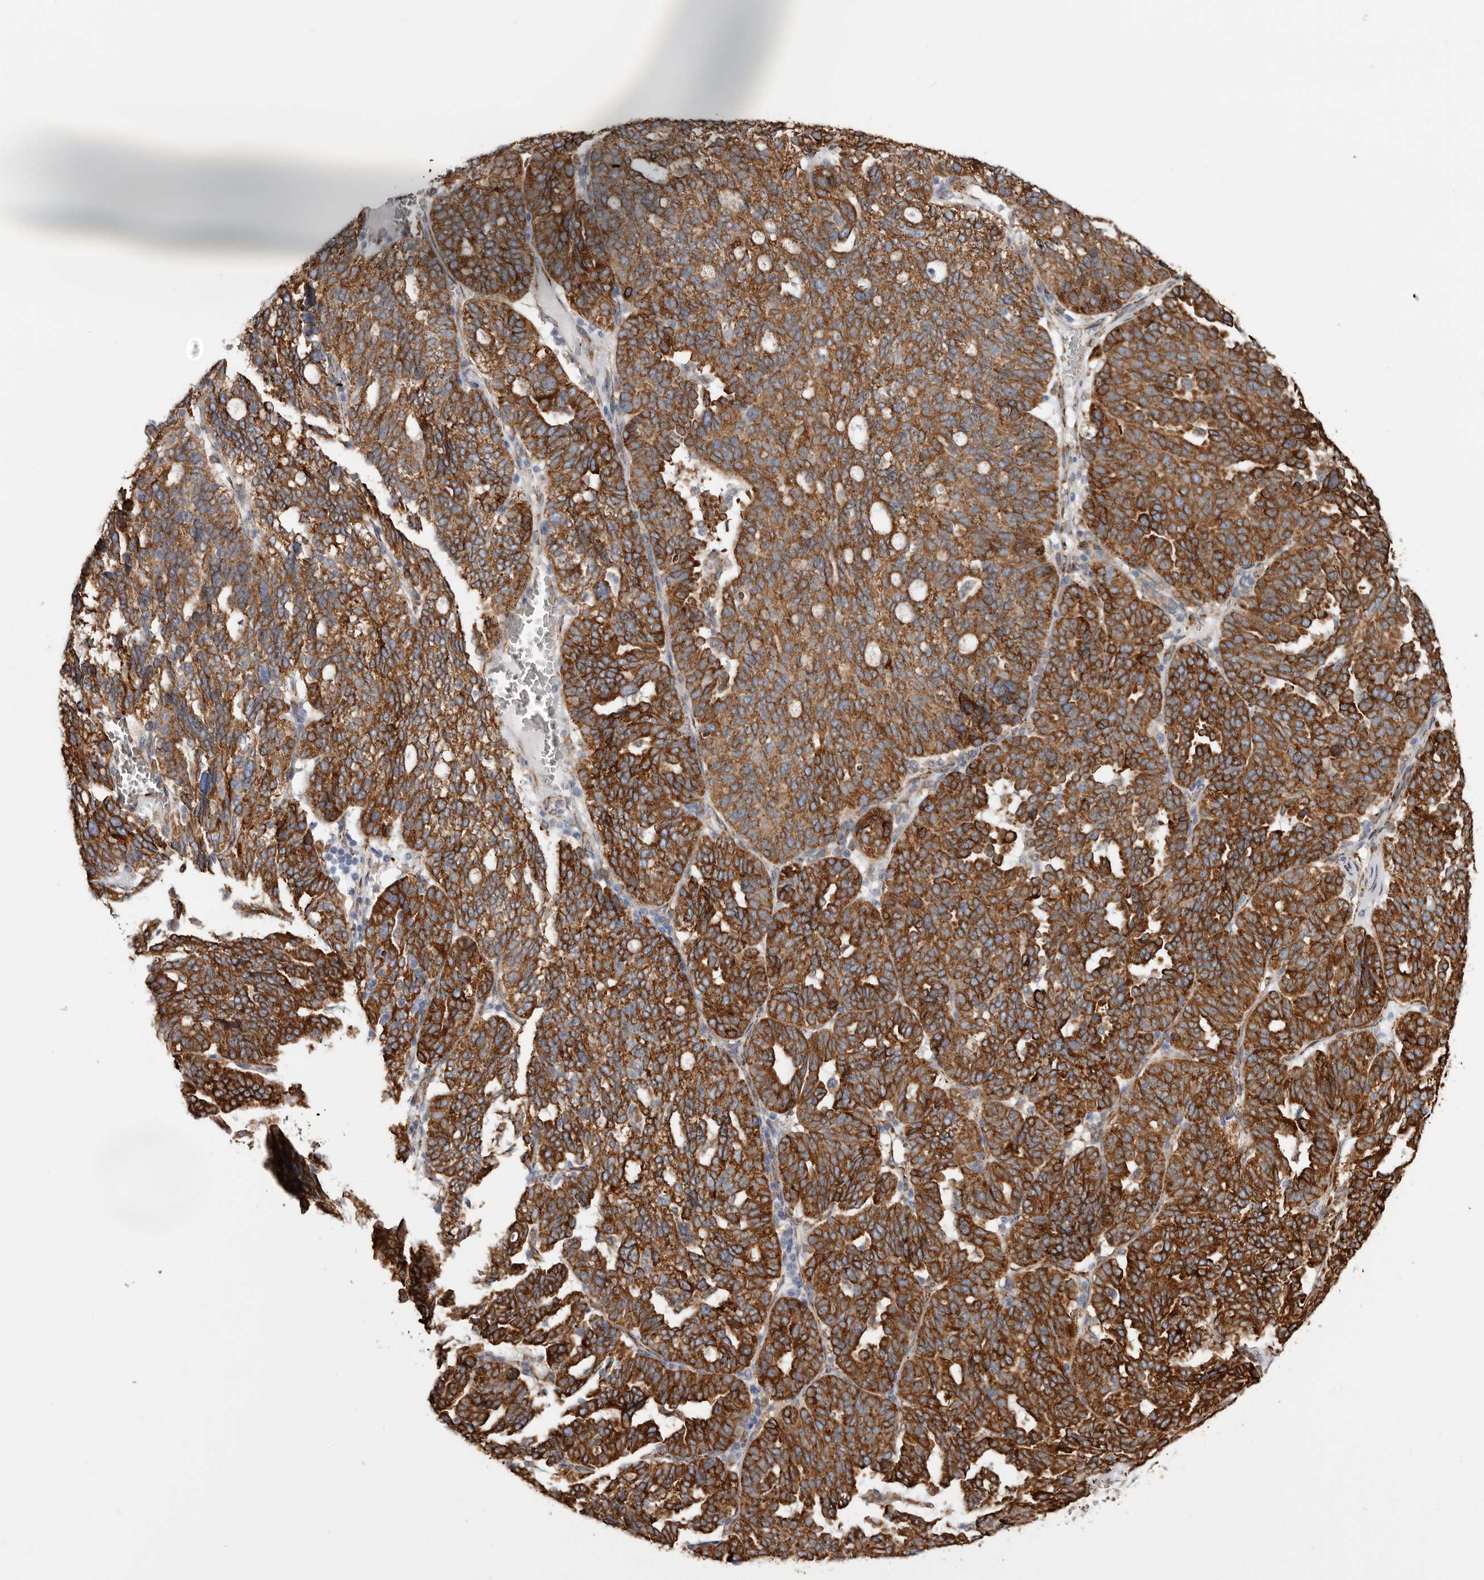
{"staining": {"intensity": "strong", "quantity": ">75%", "location": "cytoplasmic/membranous"}, "tissue": "ovarian cancer", "cell_type": "Tumor cells", "image_type": "cancer", "snomed": [{"axis": "morphology", "description": "Cystadenocarcinoma, serous, NOS"}, {"axis": "topography", "description": "Ovary"}], "caption": "Ovarian serous cystadenocarcinoma stained for a protein (brown) displays strong cytoplasmic/membranous positive positivity in about >75% of tumor cells.", "gene": "SEMA3E", "patient": {"sex": "female", "age": 59}}